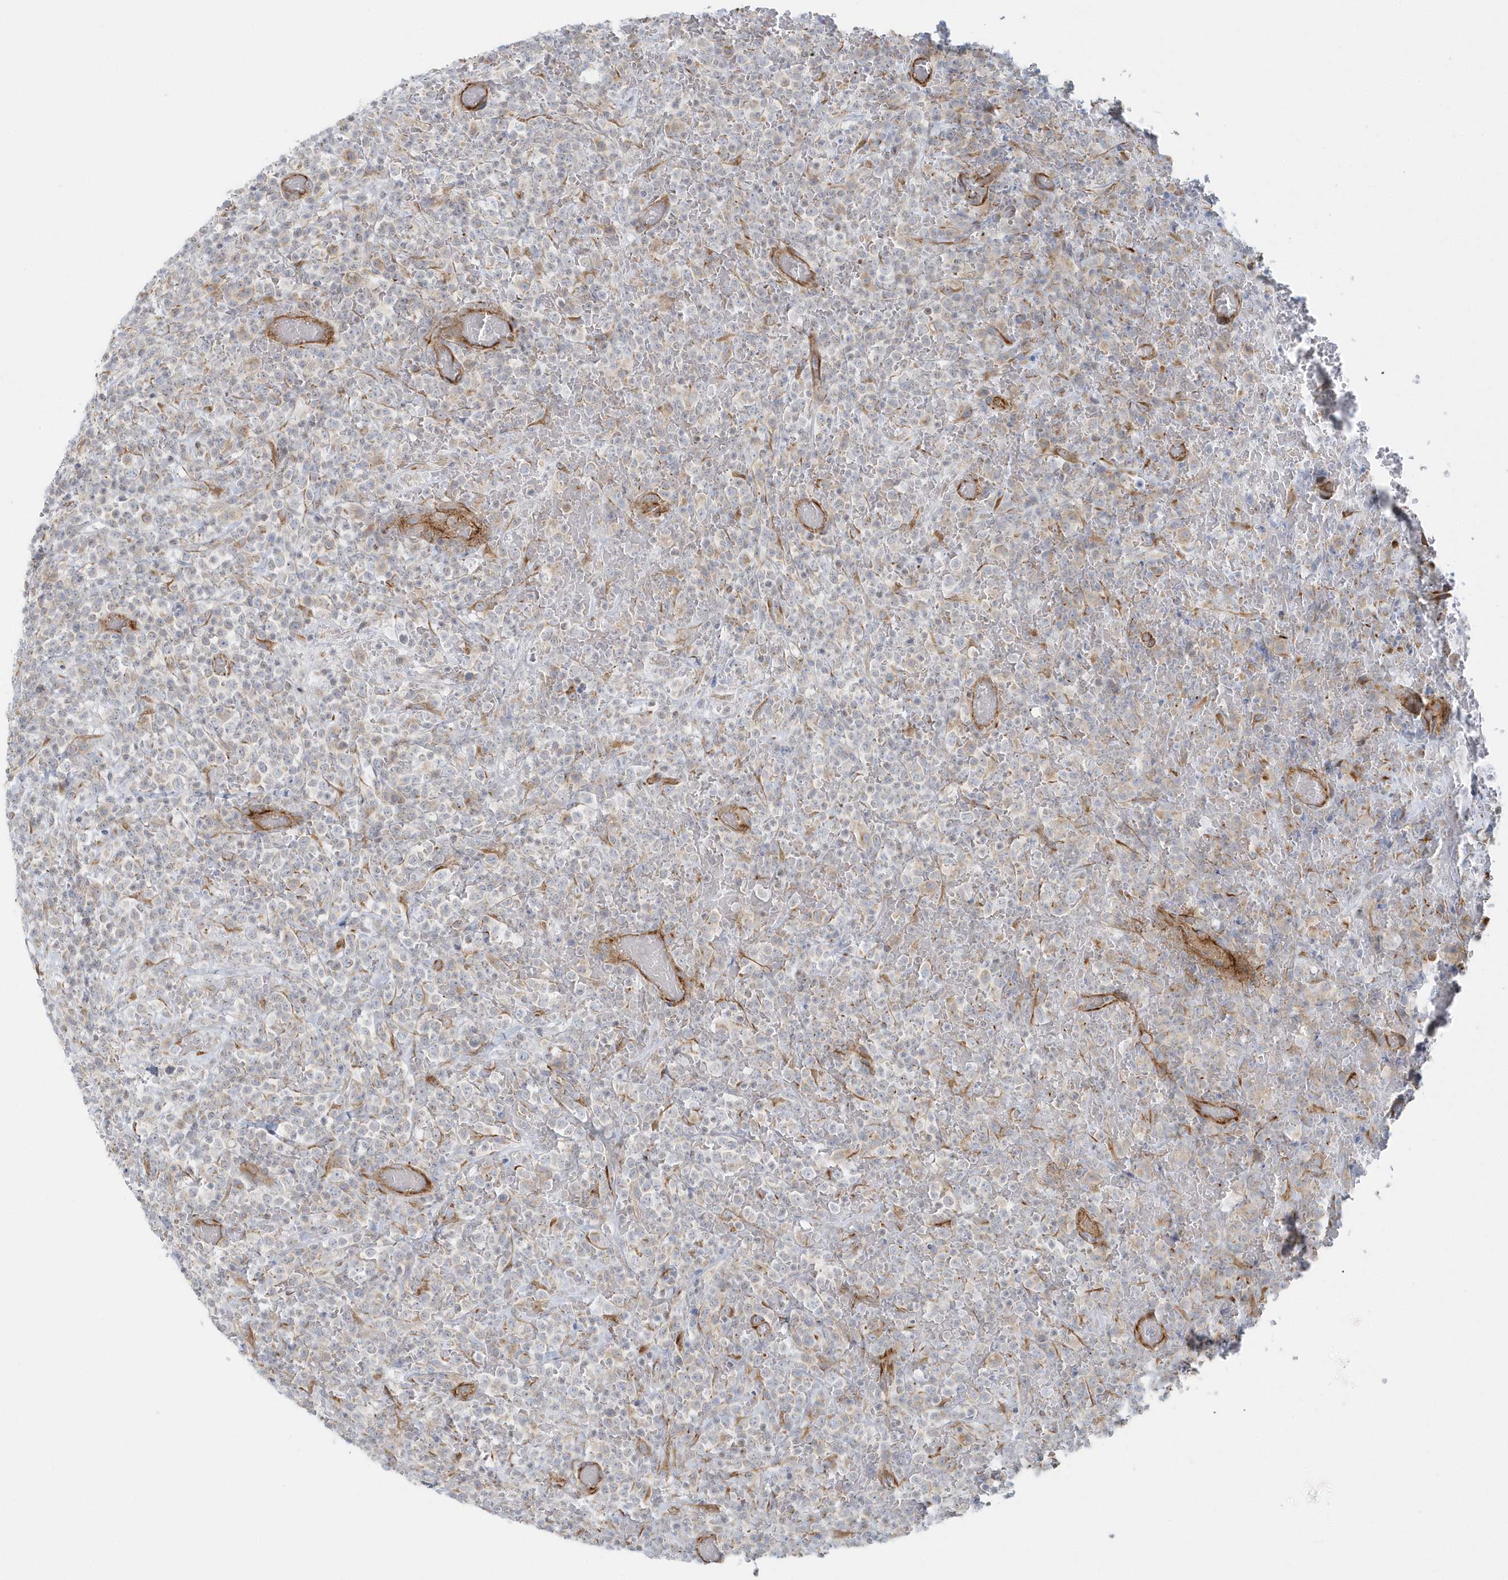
{"staining": {"intensity": "negative", "quantity": "none", "location": "none"}, "tissue": "lymphoma", "cell_type": "Tumor cells", "image_type": "cancer", "snomed": [{"axis": "morphology", "description": "Malignant lymphoma, non-Hodgkin's type, High grade"}, {"axis": "topography", "description": "Colon"}], "caption": "Immunohistochemical staining of lymphoma reveals no significant positivity in tumor cells. Brightfield microscopy of immunohistochemistry stained with DAB (brown) and hematoxylin (blue), captured at high magnification.", "gene": "GPR152", "patient": {"sex": "female", "age": 53}}